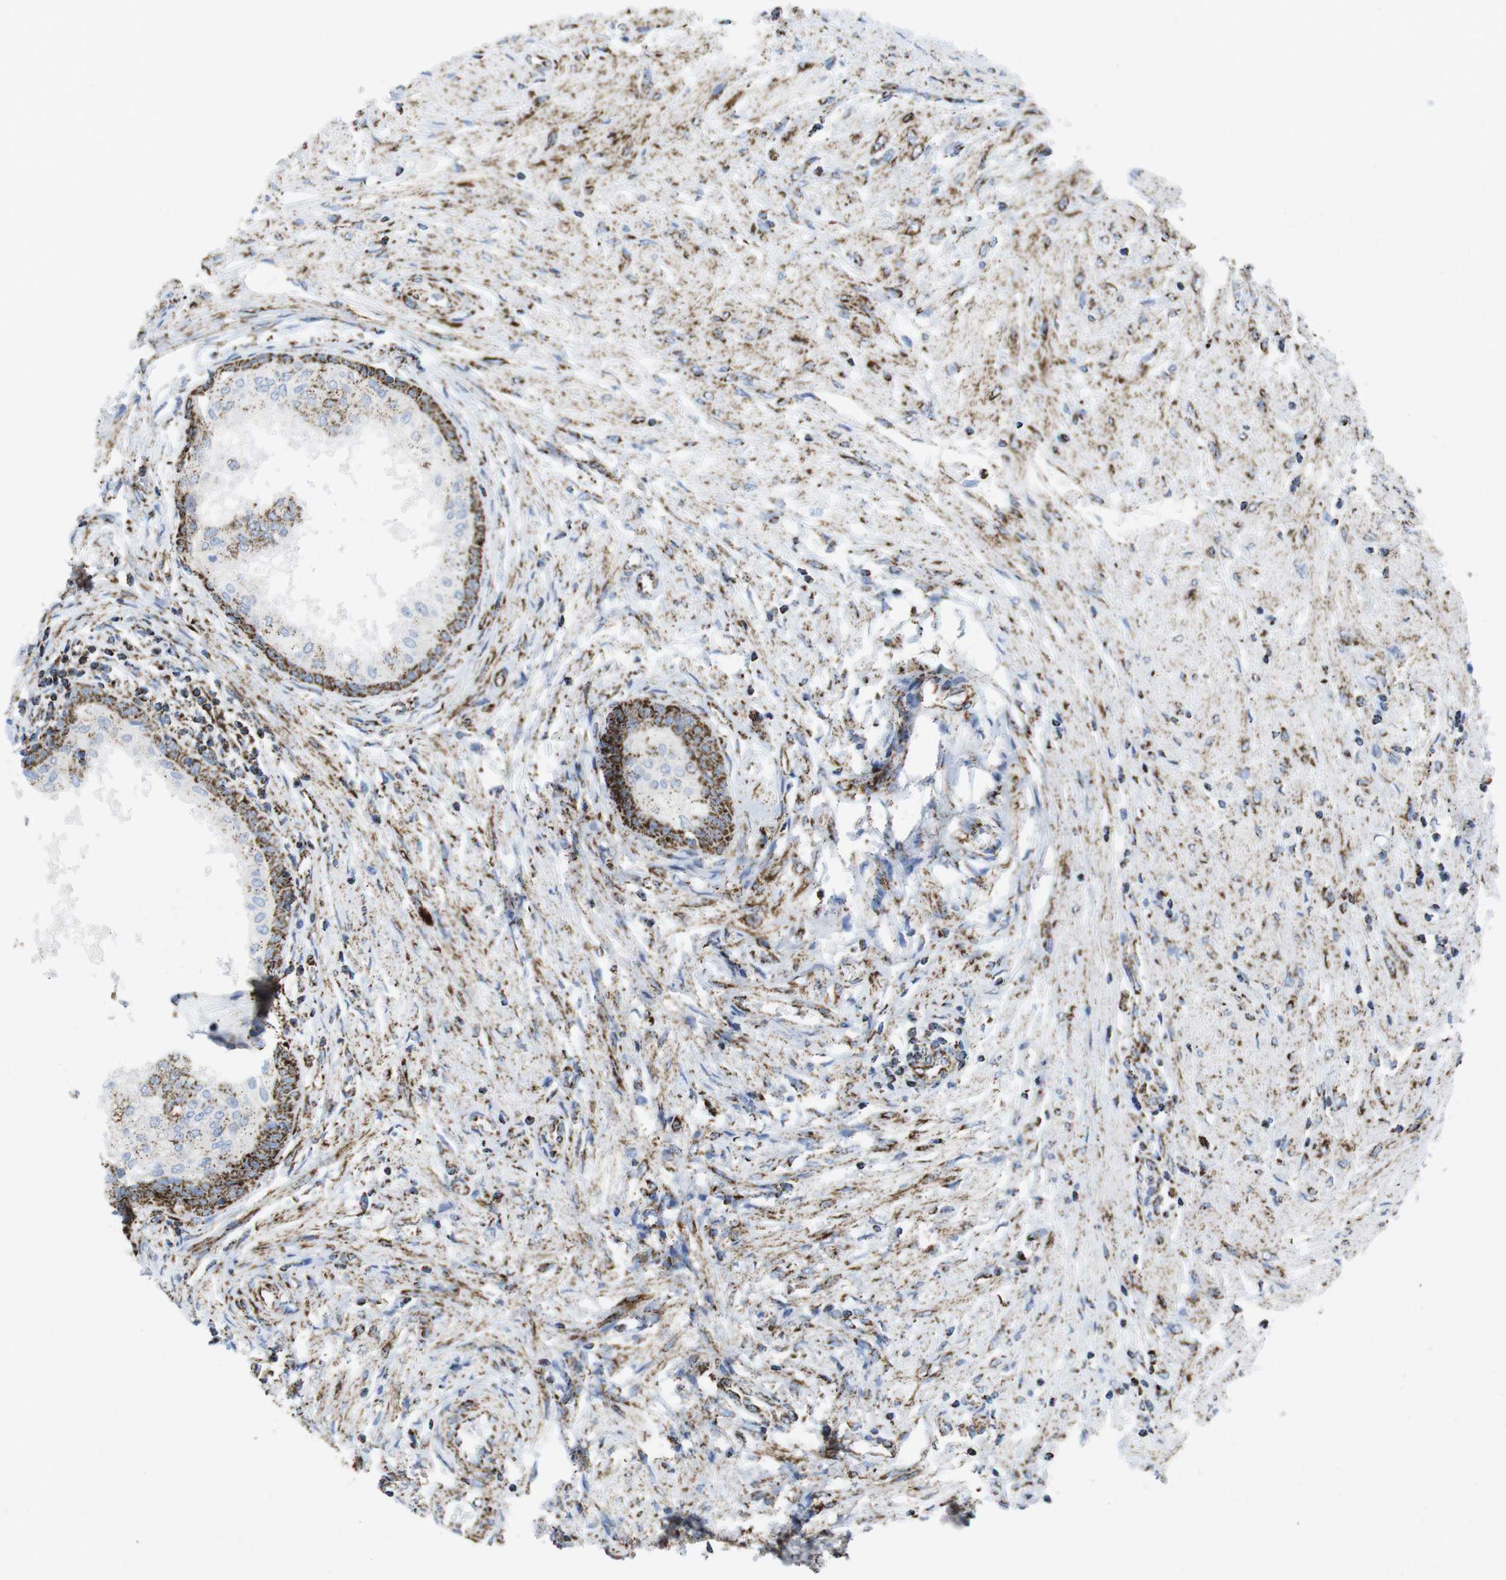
{"staining": {"intensity": "strong", "quantity": "25%-75%", "location": "cytoplasmic/membranous"}, "tissue": "prostate", "cell_type": "Glandular cells", "image_type": "normal", "snomed": [{"axis": "morphology", "description": "Normal tissue, NOS"}, {"axis": "topography", "description": "Prostate"}, {"axis": "topography", "description": "Seminal veicle"}], "caption": "A brown stain highlights strong cytoplasmic/membranous positivity of a protein in glandular cells of unremarkable prostate. Using DAB (brown) and hematoxylin (blue) stains, captured at high magnification using brightfield microscopy.", "gene": "ATP5PO", "patient": {"sex": "male", "age": 60}}